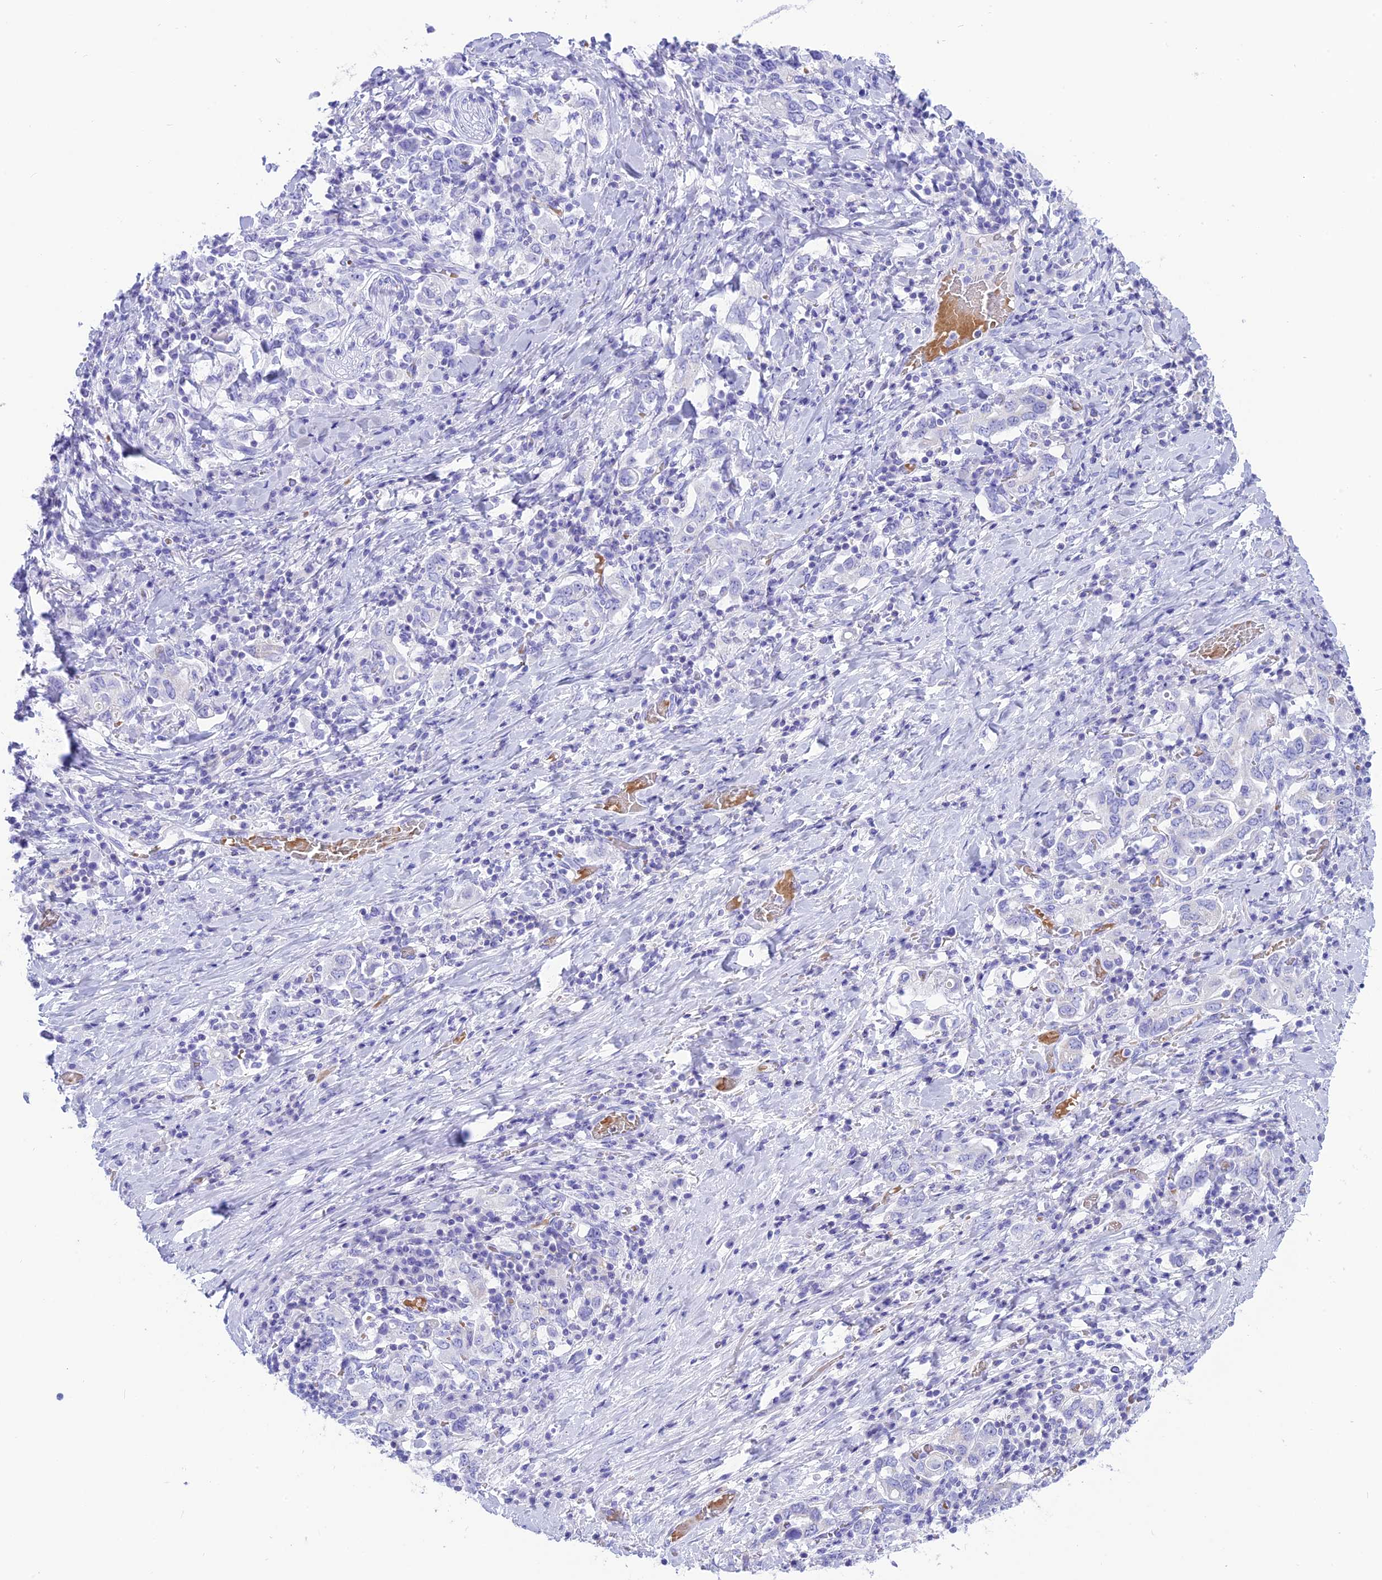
{"staining": {"intensity": "negative", "quantity": "none", "location": "none"}, "tissue": "stomach cancer", "cell_type": "Tumor cells", "image_type": "cancer", "snomed": [{"axis": "morphology", "description": "Adenocarcinoma, NOS"}, {"axis": "topography", "description": "Stomach, upper"}, {"axis": "topography", "description": "Stomach"}], "caption": "DAB (3,3'-diaminobenzidine) immunohistochemical staining of adenocarcinoma (stomach) demonstrates no significant expression in tumor cells.", "gene": "GLYATL1", "patient": {"sex": "male", "age": 62}}